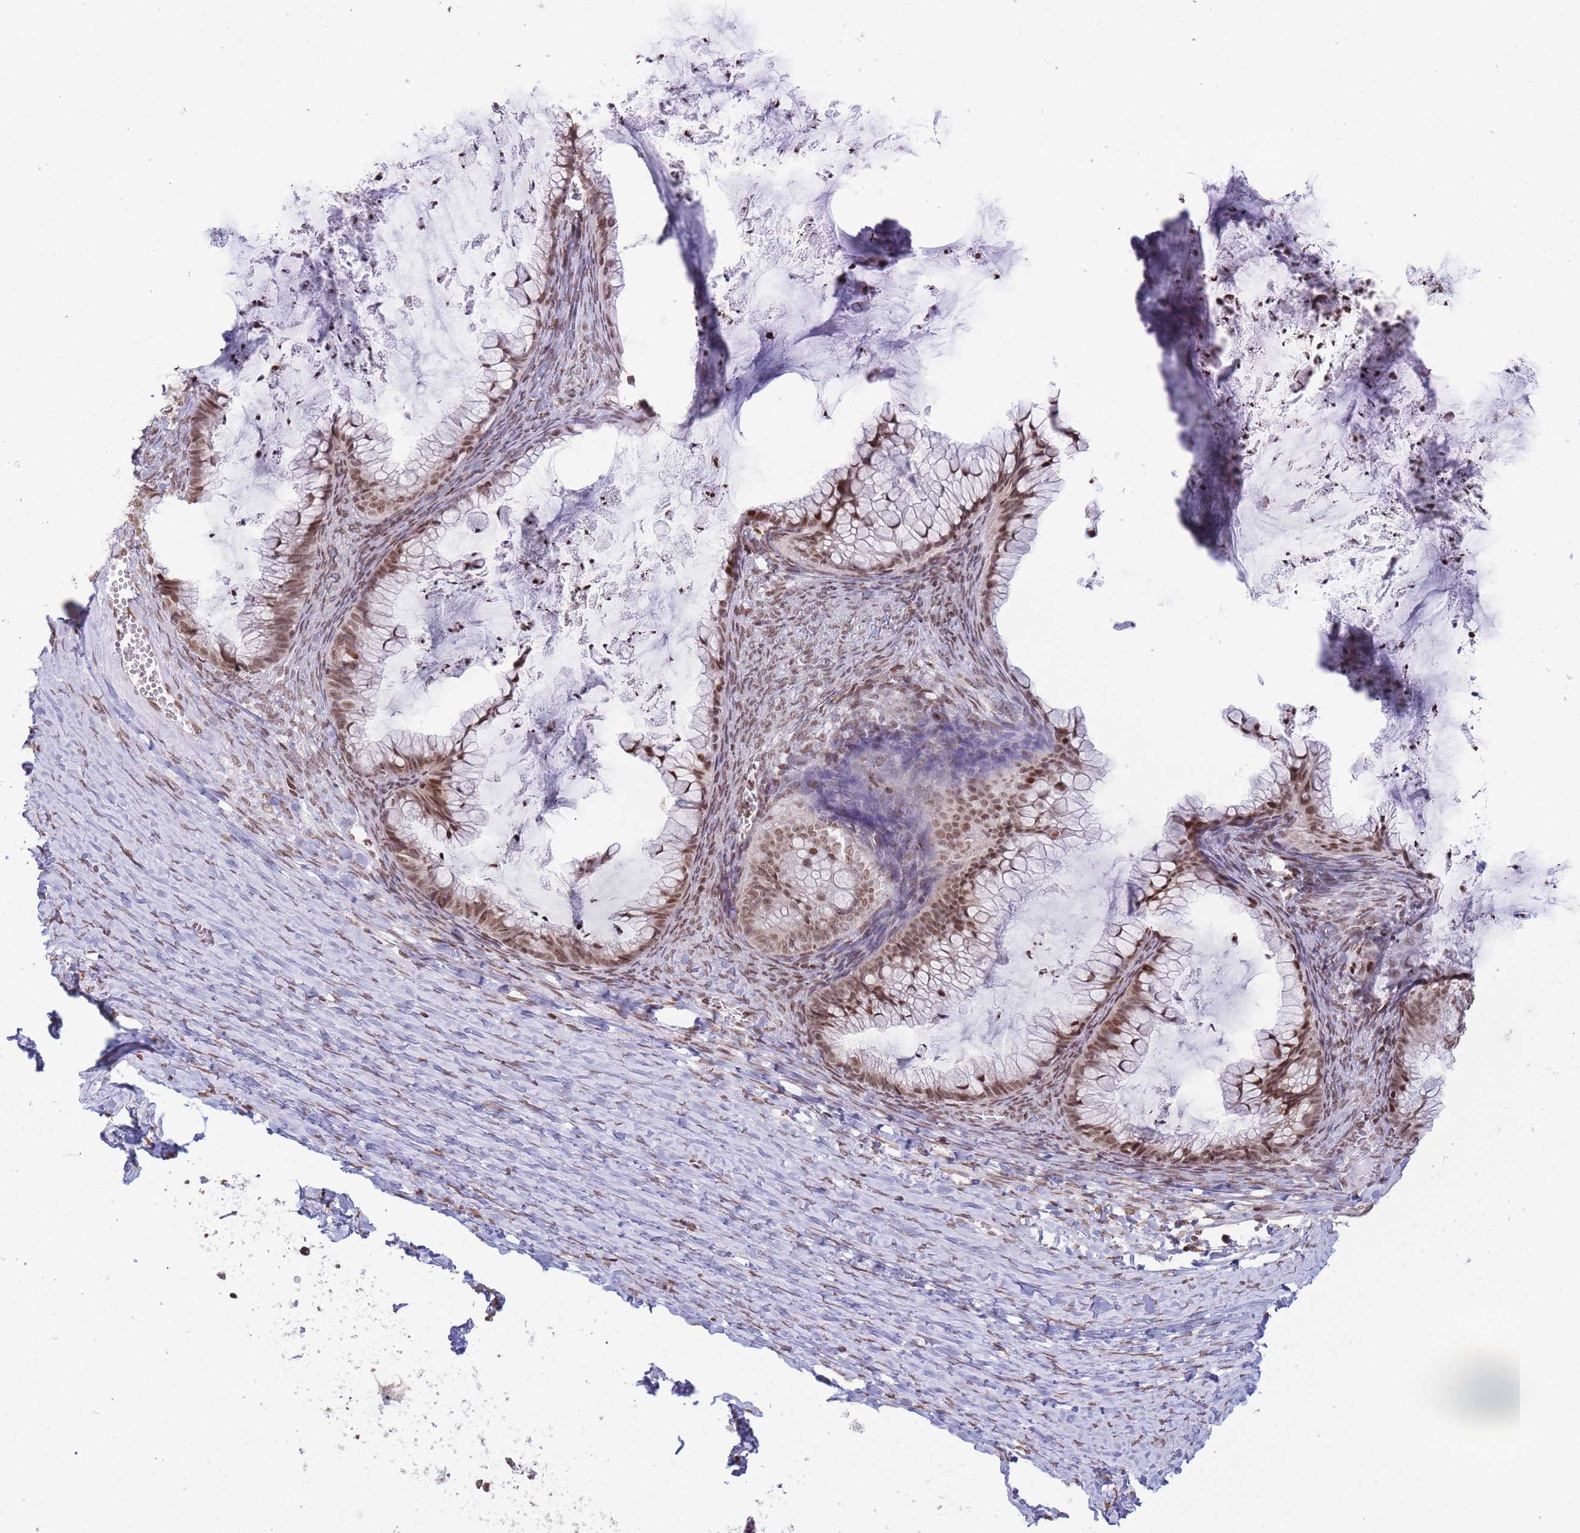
{"staining": {"intensity": "moderate", "quantity": ">75%", "location": "nuclear"}, "tissue": "ovarian cancer", "cell_type": "Tumor cells", "image_type": "cancer", "snomed": [{"axis": "morphology", "description": "Cystadenocarcinoma, mucinous, NOS"}, {"axis": "topography", "description": "Ovary"}], "caption": "IHC histopathology image of ovarian mucinous cystadenocarcinoma stained for a protein (brown), which exhibits medium levels of moderate nuclear expression in approximately >75% of tumor cells.", "gene": "SHISAL1", "patient": {"sex": "female", "age": 35}}